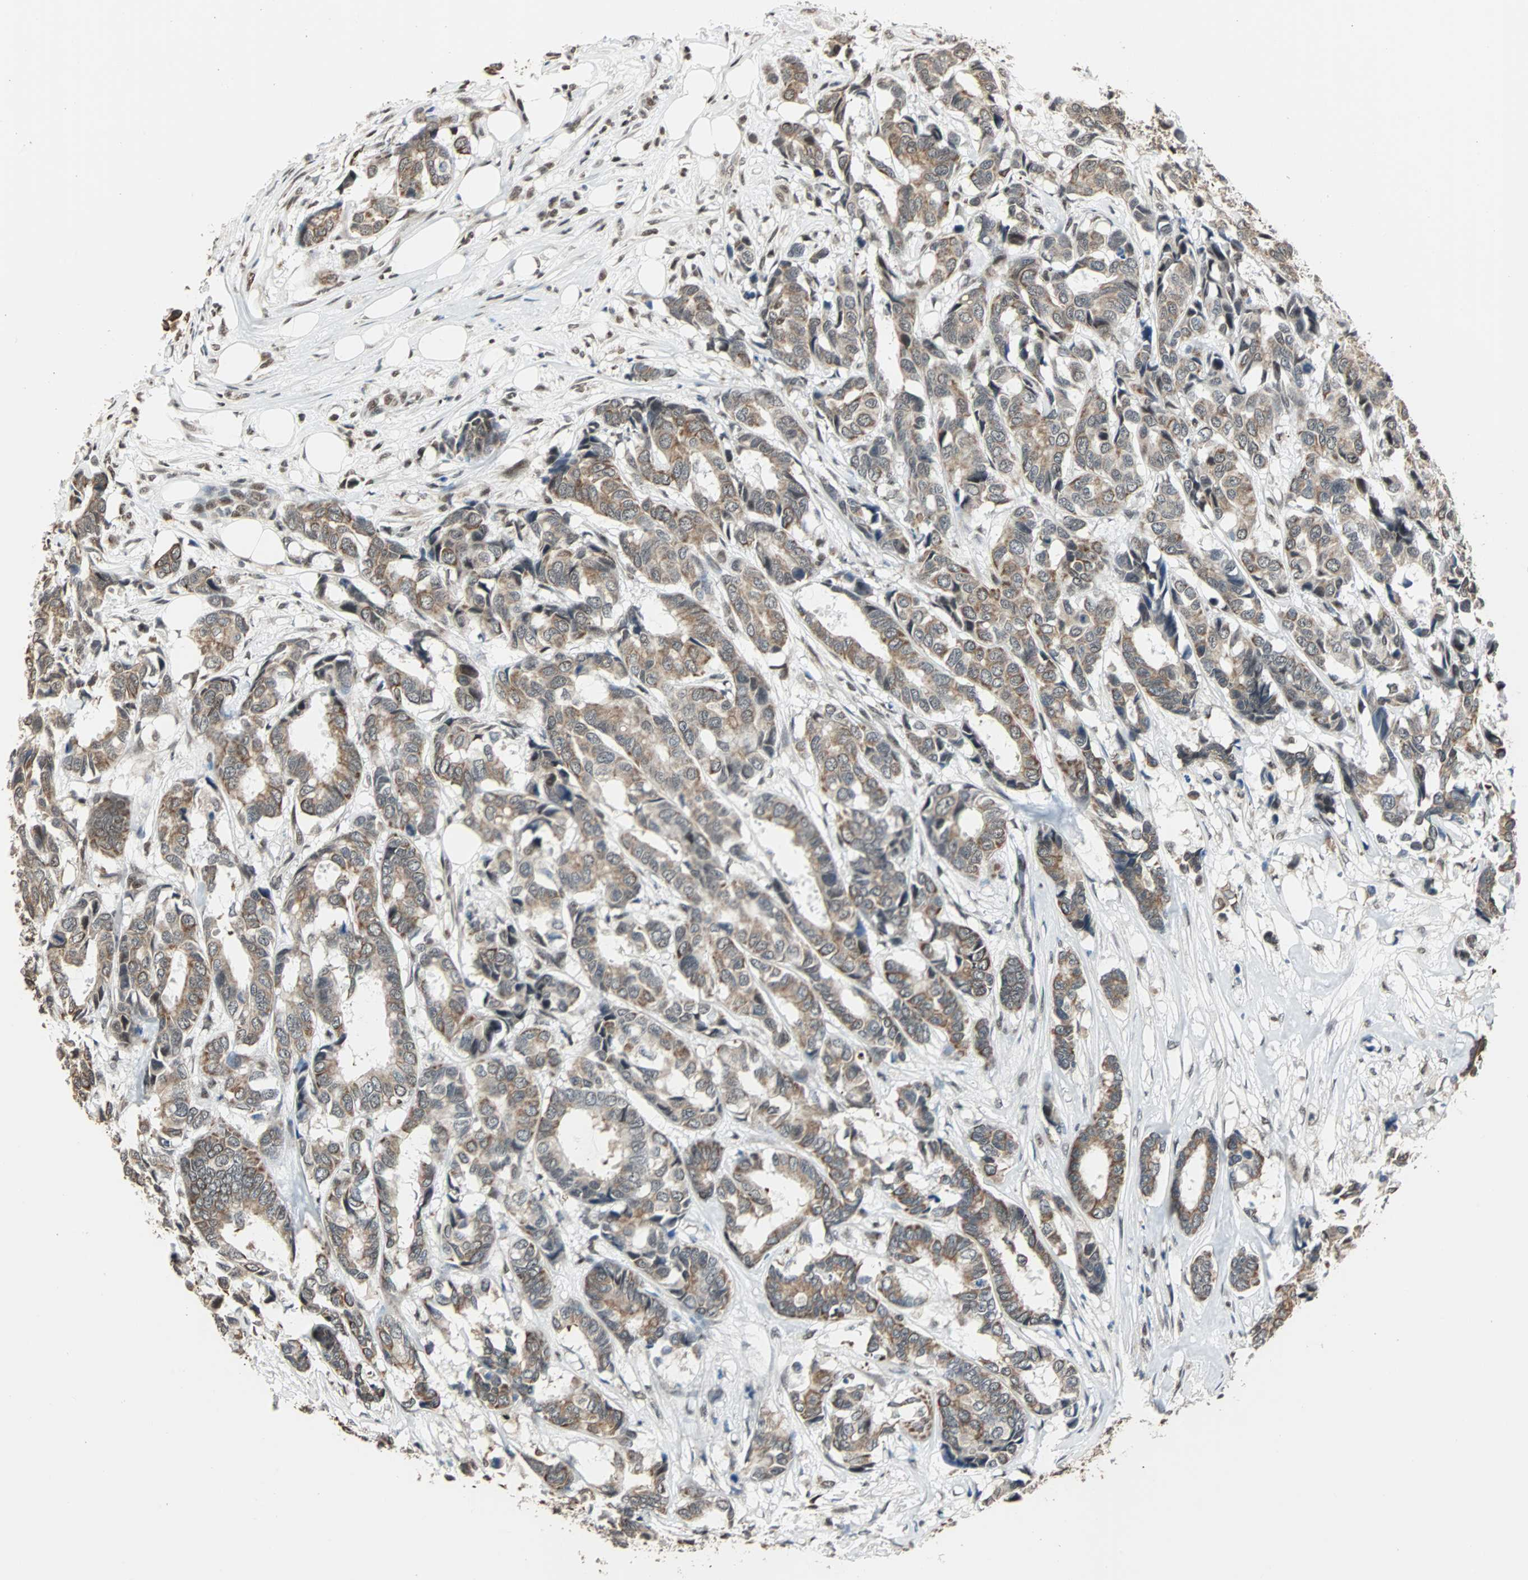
{"staining": {"intensity": "moderate", "quantity": ">75%", "location": "cytoplasmic/membranous"}, "tissue": "breast cancer", "cell_type": "Tumor cells", "image_type": "cancer", "snomed": [{"axis": "morphology", "description": "Duct carcinoma"}, {"axis": "topography", "description": "Breast"}], "caption": "Protein expression analysis of breast cancer (infiltrating ductal carcinoma) shows moderate cytoplasmic/membranous expression in approximately >75% of tumor cells.", "gene": "TERF2IP", "patient": {"sex": "female", "age": 87}}